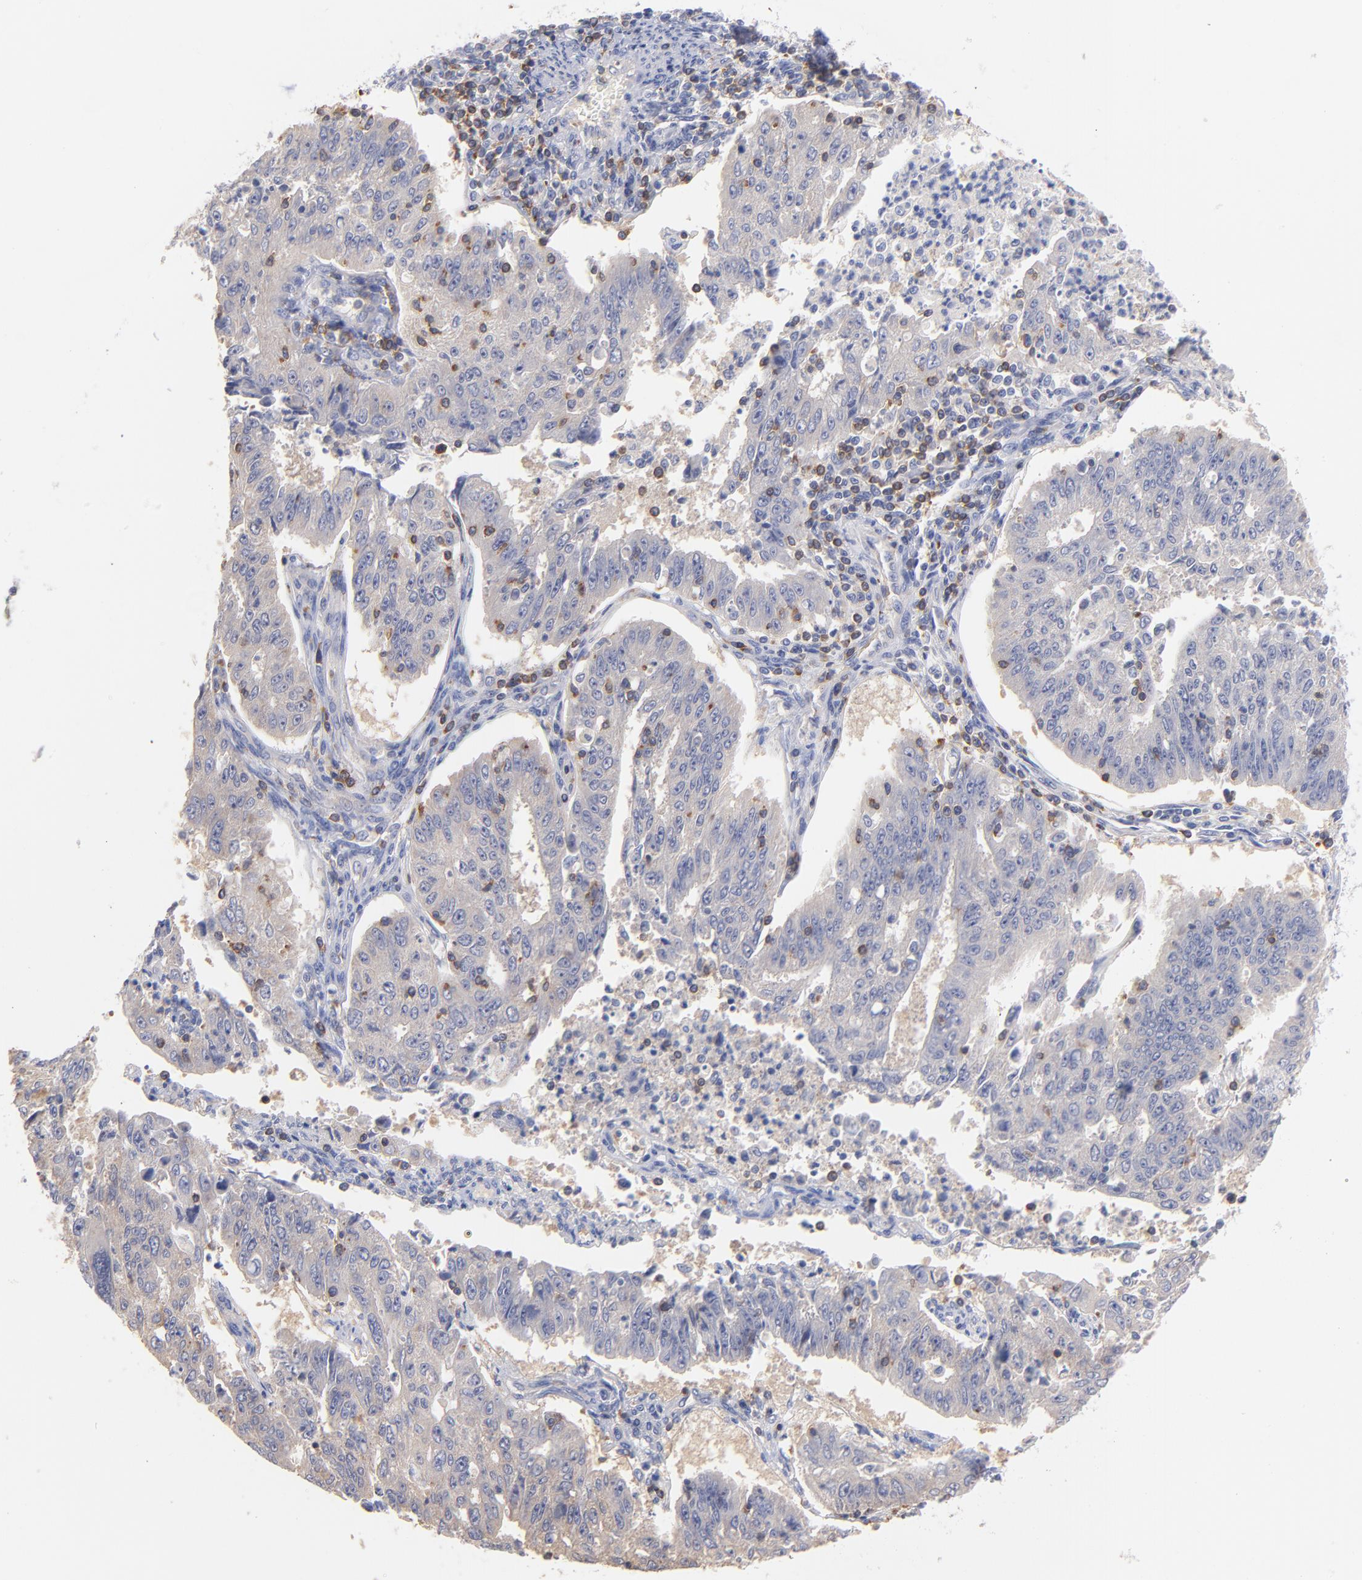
{"staining": {"intensity": "weak", "quantity": "<25%", "location": "cytoplasmic/membranous"}, "tissue": "endometrial cancer", "cell_type": "Tumor cells", "image_type": "cancer", "snomed": [{"axis": "morphology", "description": "Adenocarcinoma, NOS"}, {"axis": "topography", "description": "Endometrium"}], "caption": "The immunohistochemistry micrograph has no significant positivity in tumor cells of endometrial adenocarcinoma tissue.", "gene": "KREMEN2", "patient": {"sex": "female", "age": 42}}